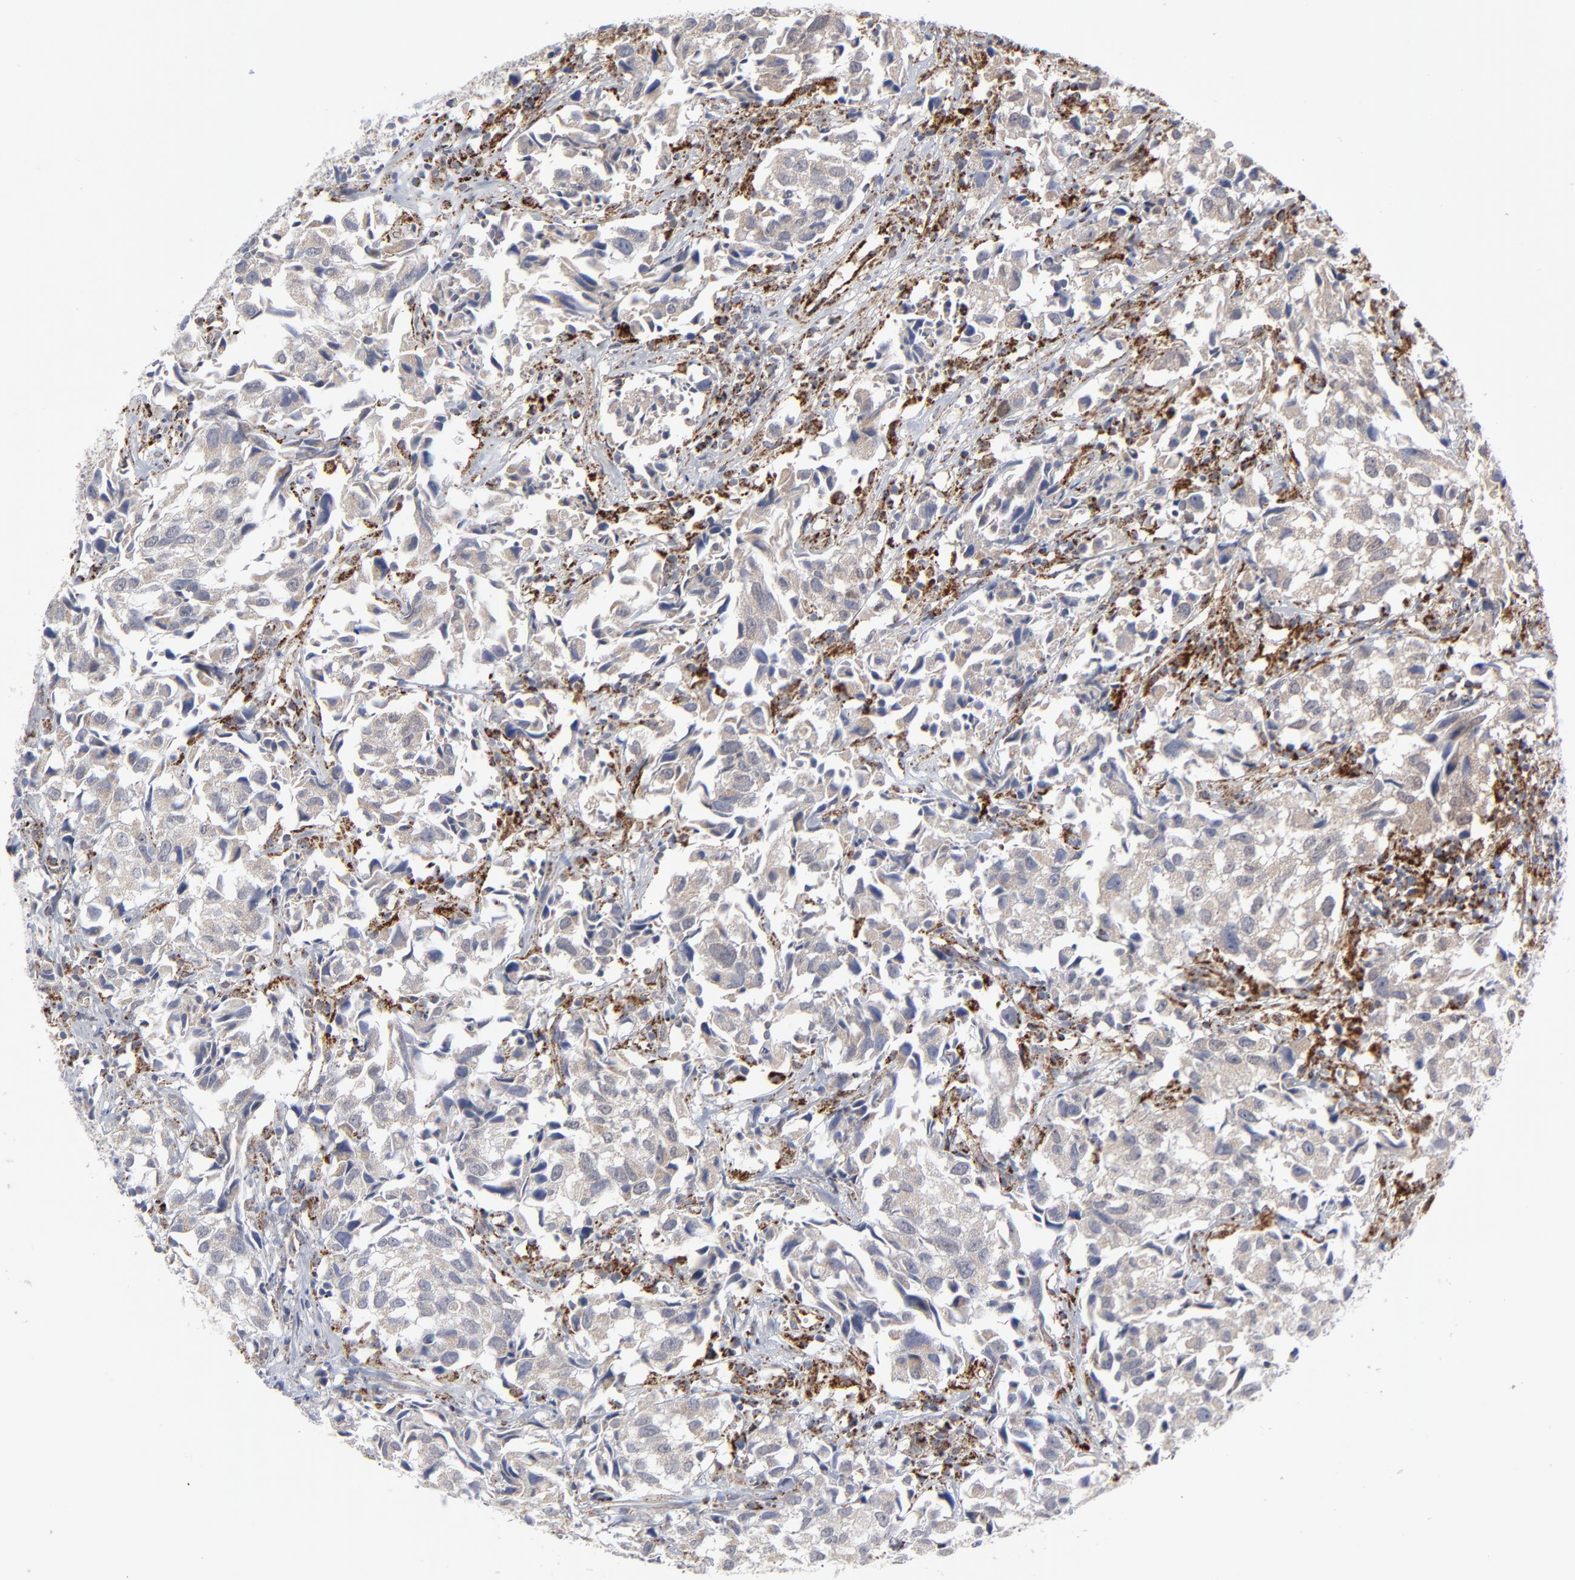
{"staining": {"intensity": "negative", "quantity": "none", "location": "none"}, "tissue": "urothelial cancer", "cell_type": "Tumor cells", "image_type": "cancer", "snomed": [{"axis": "morphology", "description": "Urothelial carcinoma, High grade"}, {"axis": "topography", "description": "Urinary bladder"}], "caption": "The image reveals no significant expression in tumor cells of urothelial cancer.", "gene": "TXNRD2", "patient": {"sex": "female", "age": 75}}